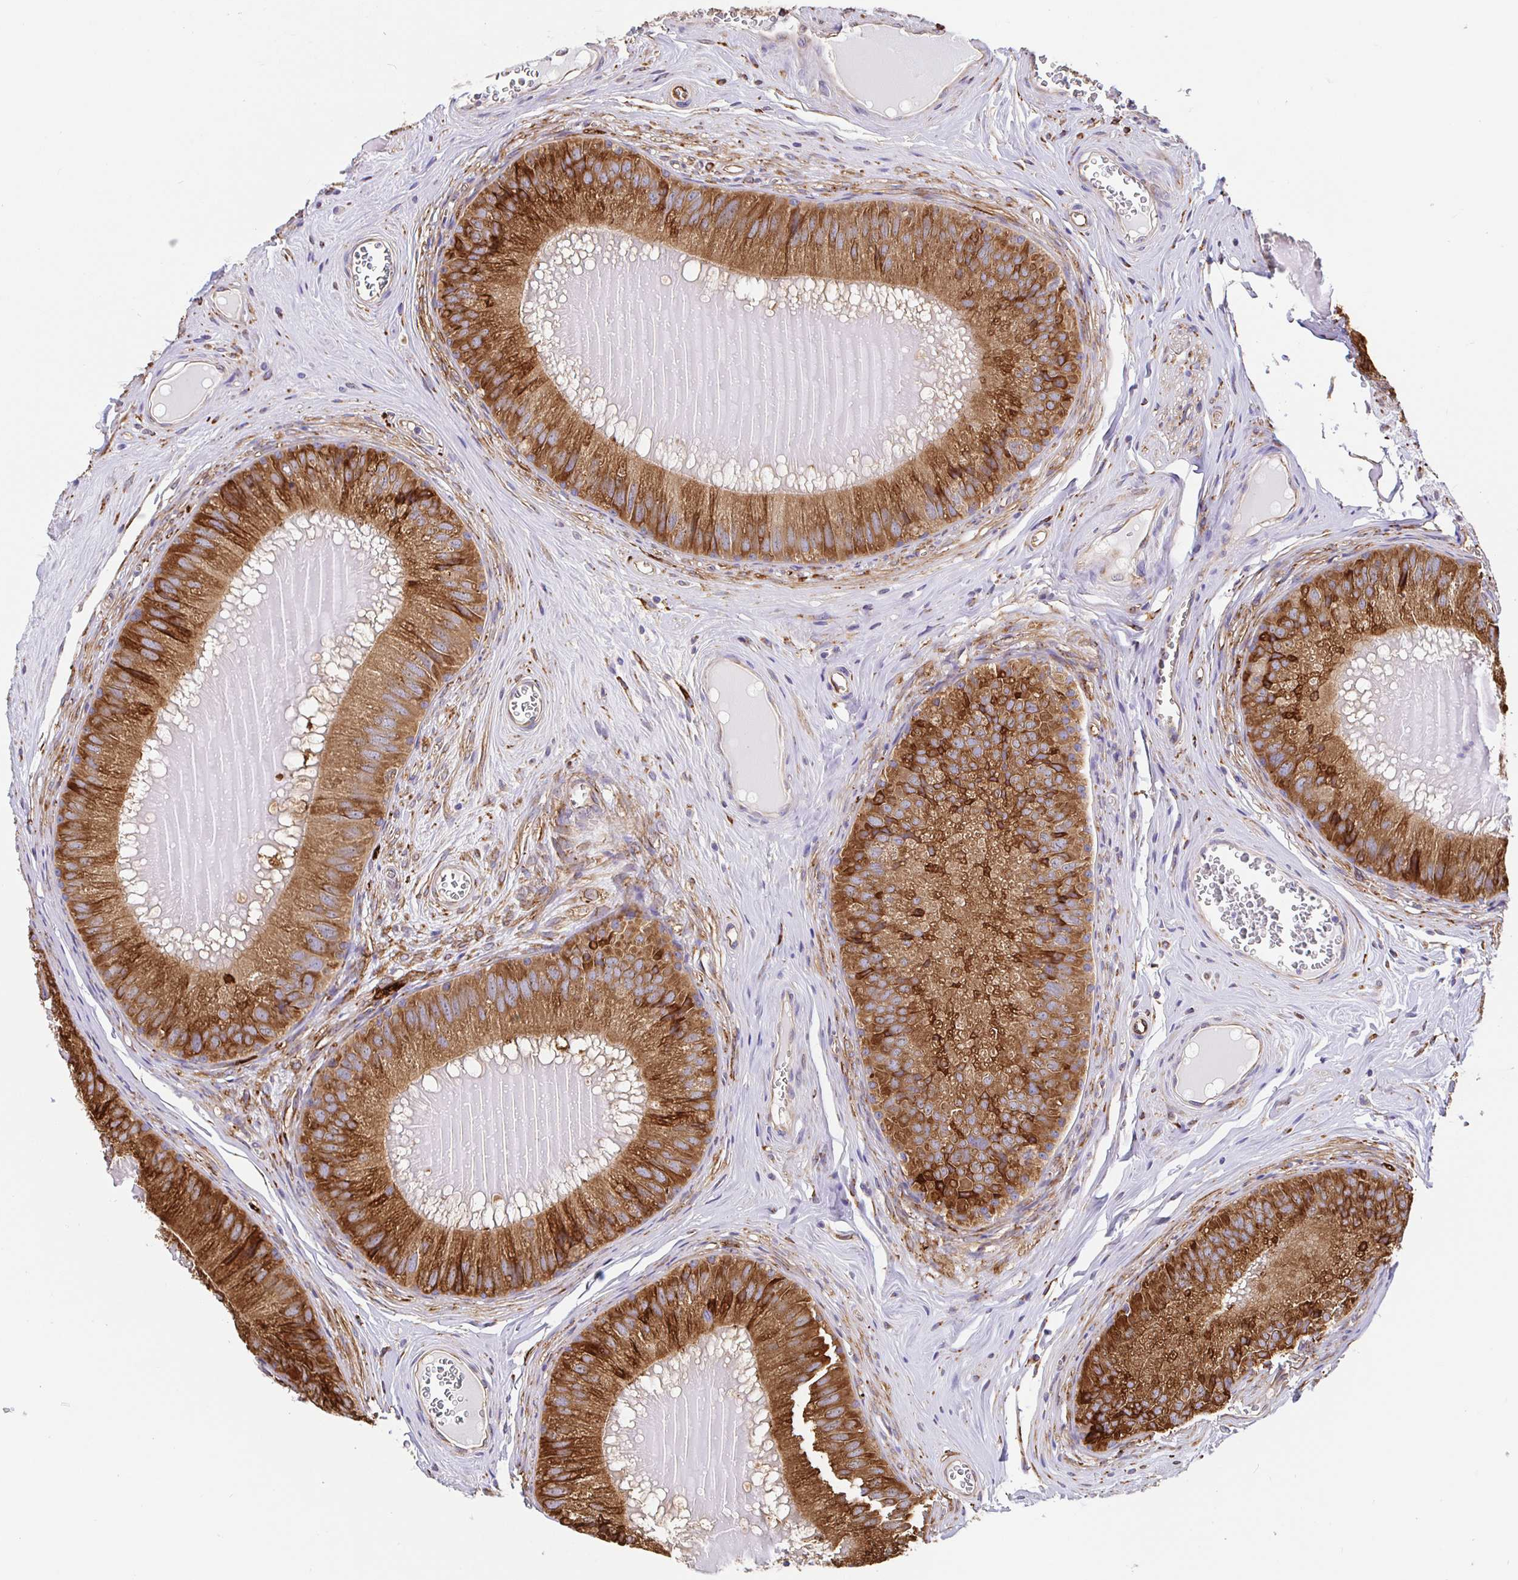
{"staining": {"intensity": "strong", "quantity": ">75%", "location": "cytoplasmic/membranous"}, "tissue": "epididymis", "cell_type": "Glandular cells", "image_type": "normal", "snomed": [{"axis": "morphology", "description": "Normal tissue, NOS"}, {"axis": "topography", "description": "Epididymis, spermatic cord, NOS"}], "caption": "Protein staining reveals strong cytoplasmic/membranous positivity in approximately >75% of glandular cells in benign epididymis.", "gene": "MAOA", "patient": {"sex": "male", "age": 39}}